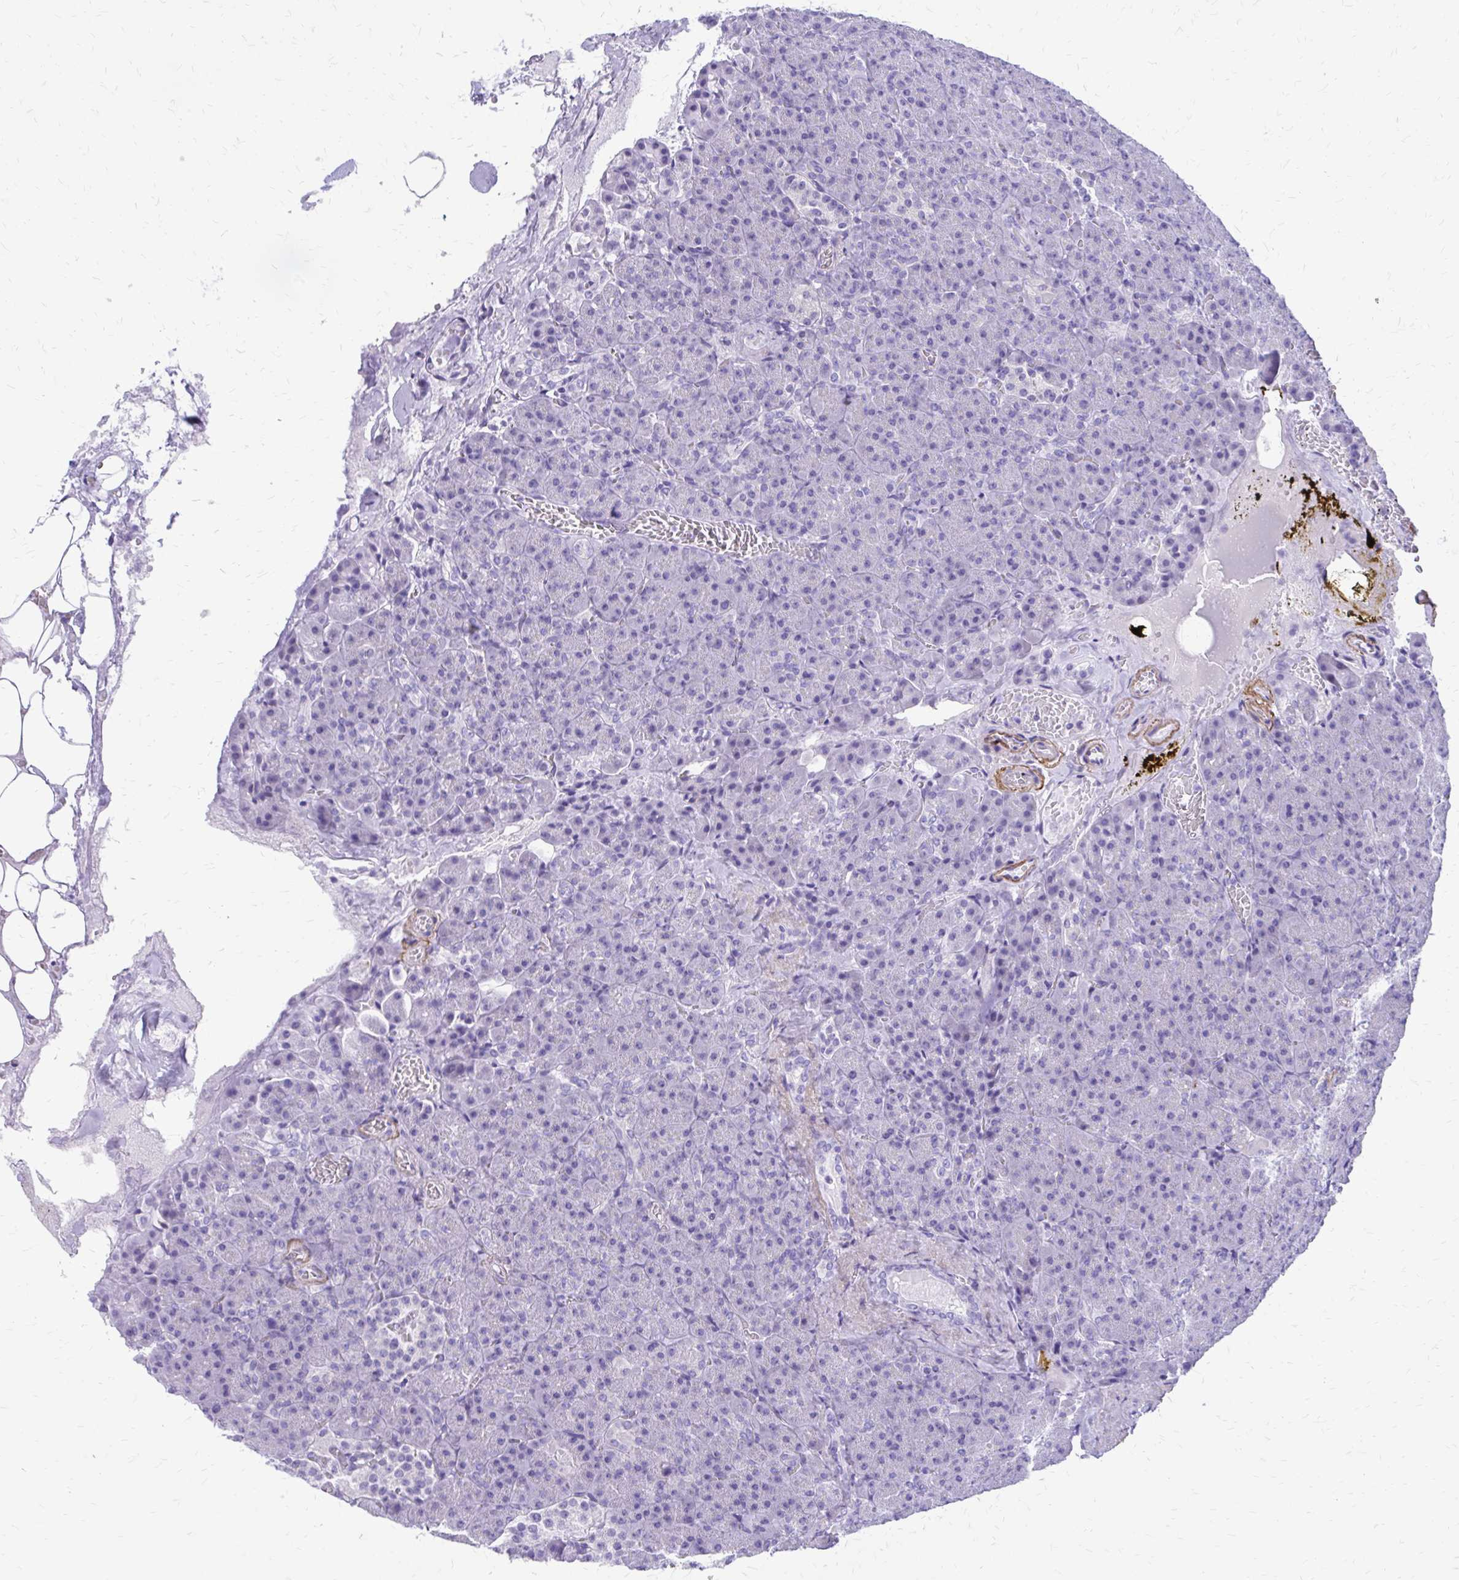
{"staining": {"intensity": "negative", "quantity": "none", "location": "none"}, "tissue": "pancreas", "cell_type": "Exocrine glandular cells", "image_type": "normal", "snomed": [{"axis": "morphology", "description": "Normal tissue, NOS"}, {"axis": "topography", "description": "Pancreas"}], "caption": "Image shows no protein staining in exocrine glandular cells of normal pancreas.", "gene": "SATL1", "patient": {"sex": "female", "age": 74}}